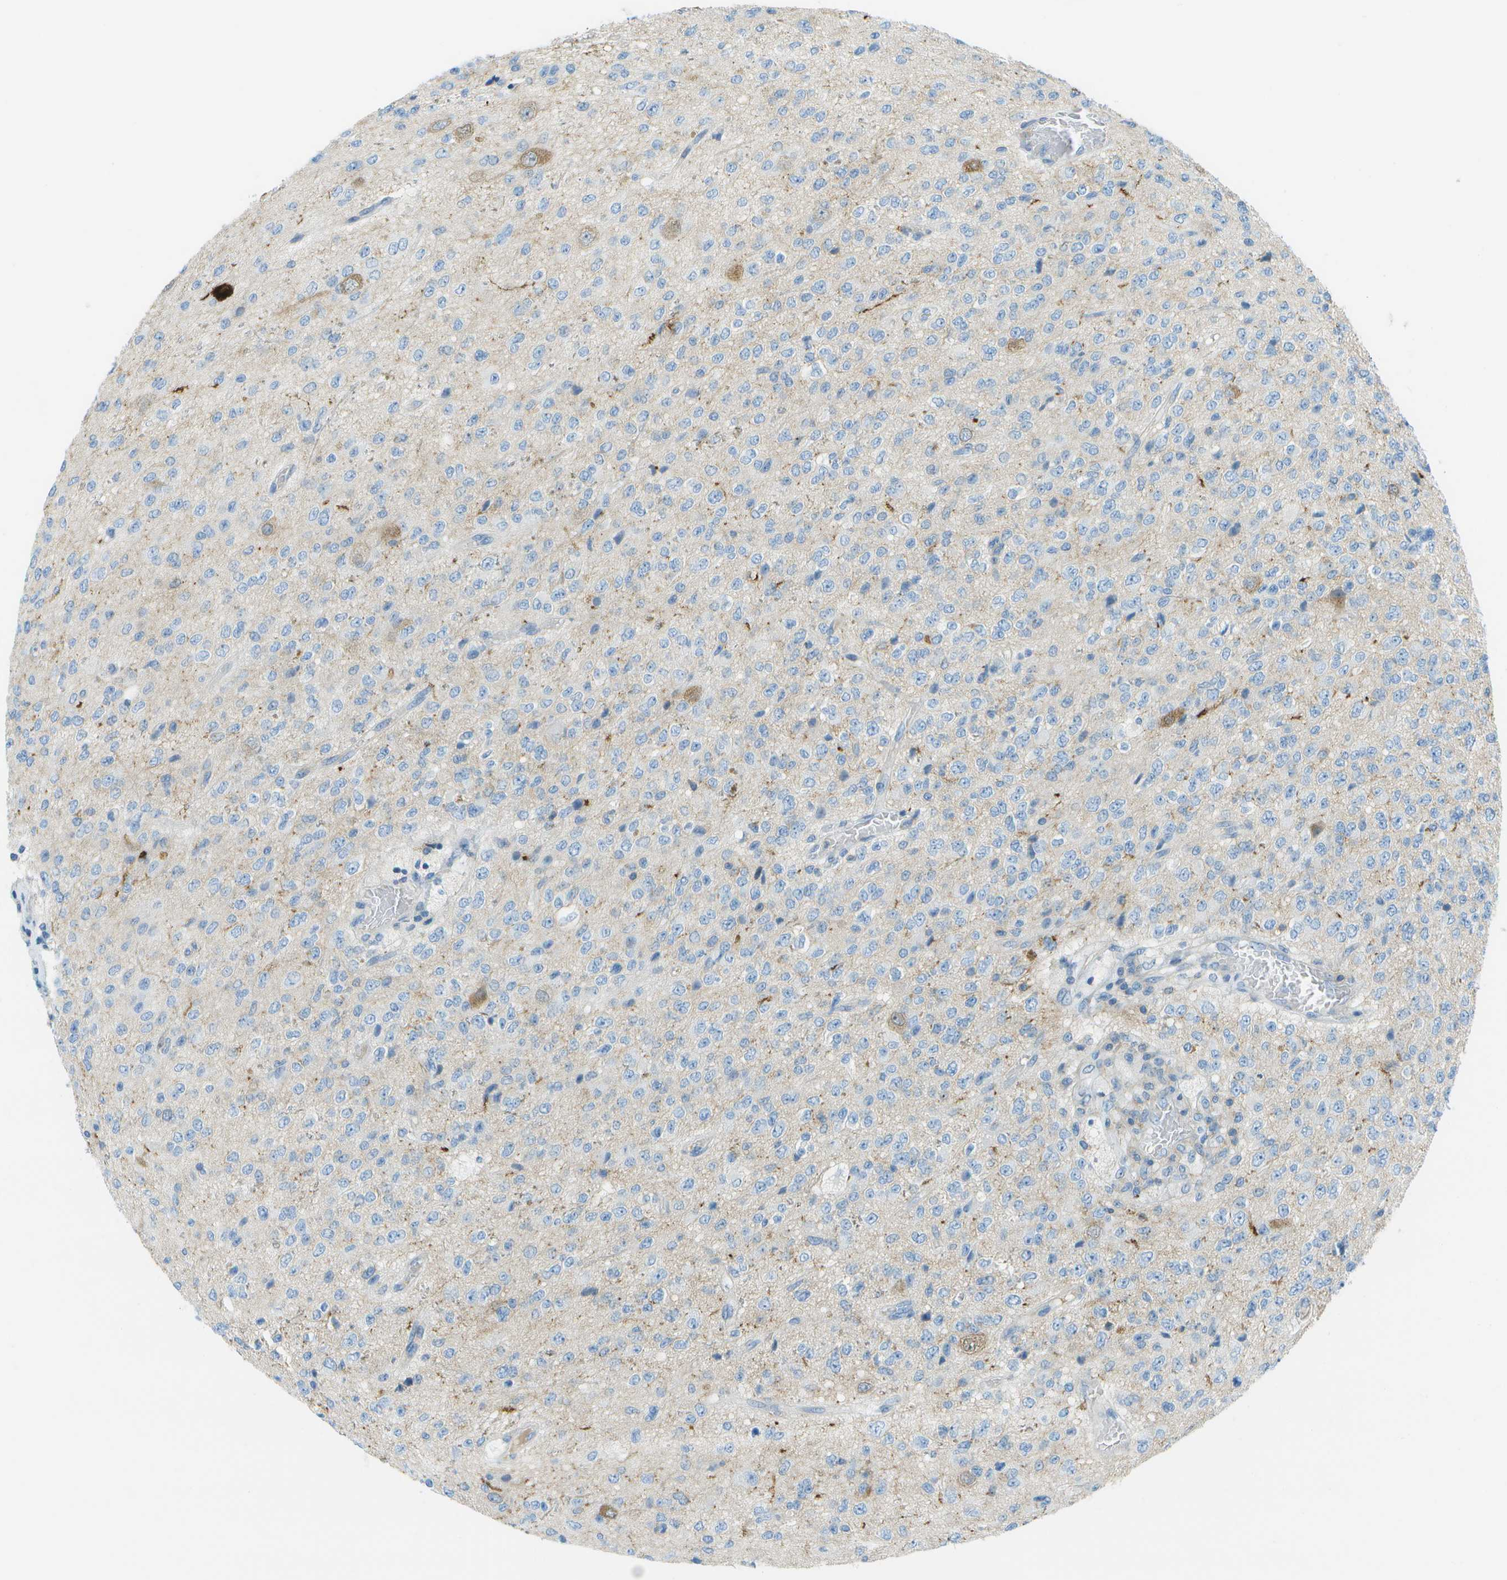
{"staining": {"intensity": "weak", "quantity": "<25%", "location": "cytoplasmic/membranous"}, "tissue": "glioma", "cell_type": "Tumor cells", "image_type": "cancer", "snomed": [{"axis": "morphology", "description": "Glioma, malignant, High grade"}, {"axis": "topography", "description": "pancreas cauda"}], "caption": "Malignant glioma (high-grade) was stained to show a protein in brown. There is no significant positivity in tumor cells.", "gene": "LRRC66", "patient": {"sex": "male", "age": 60}}